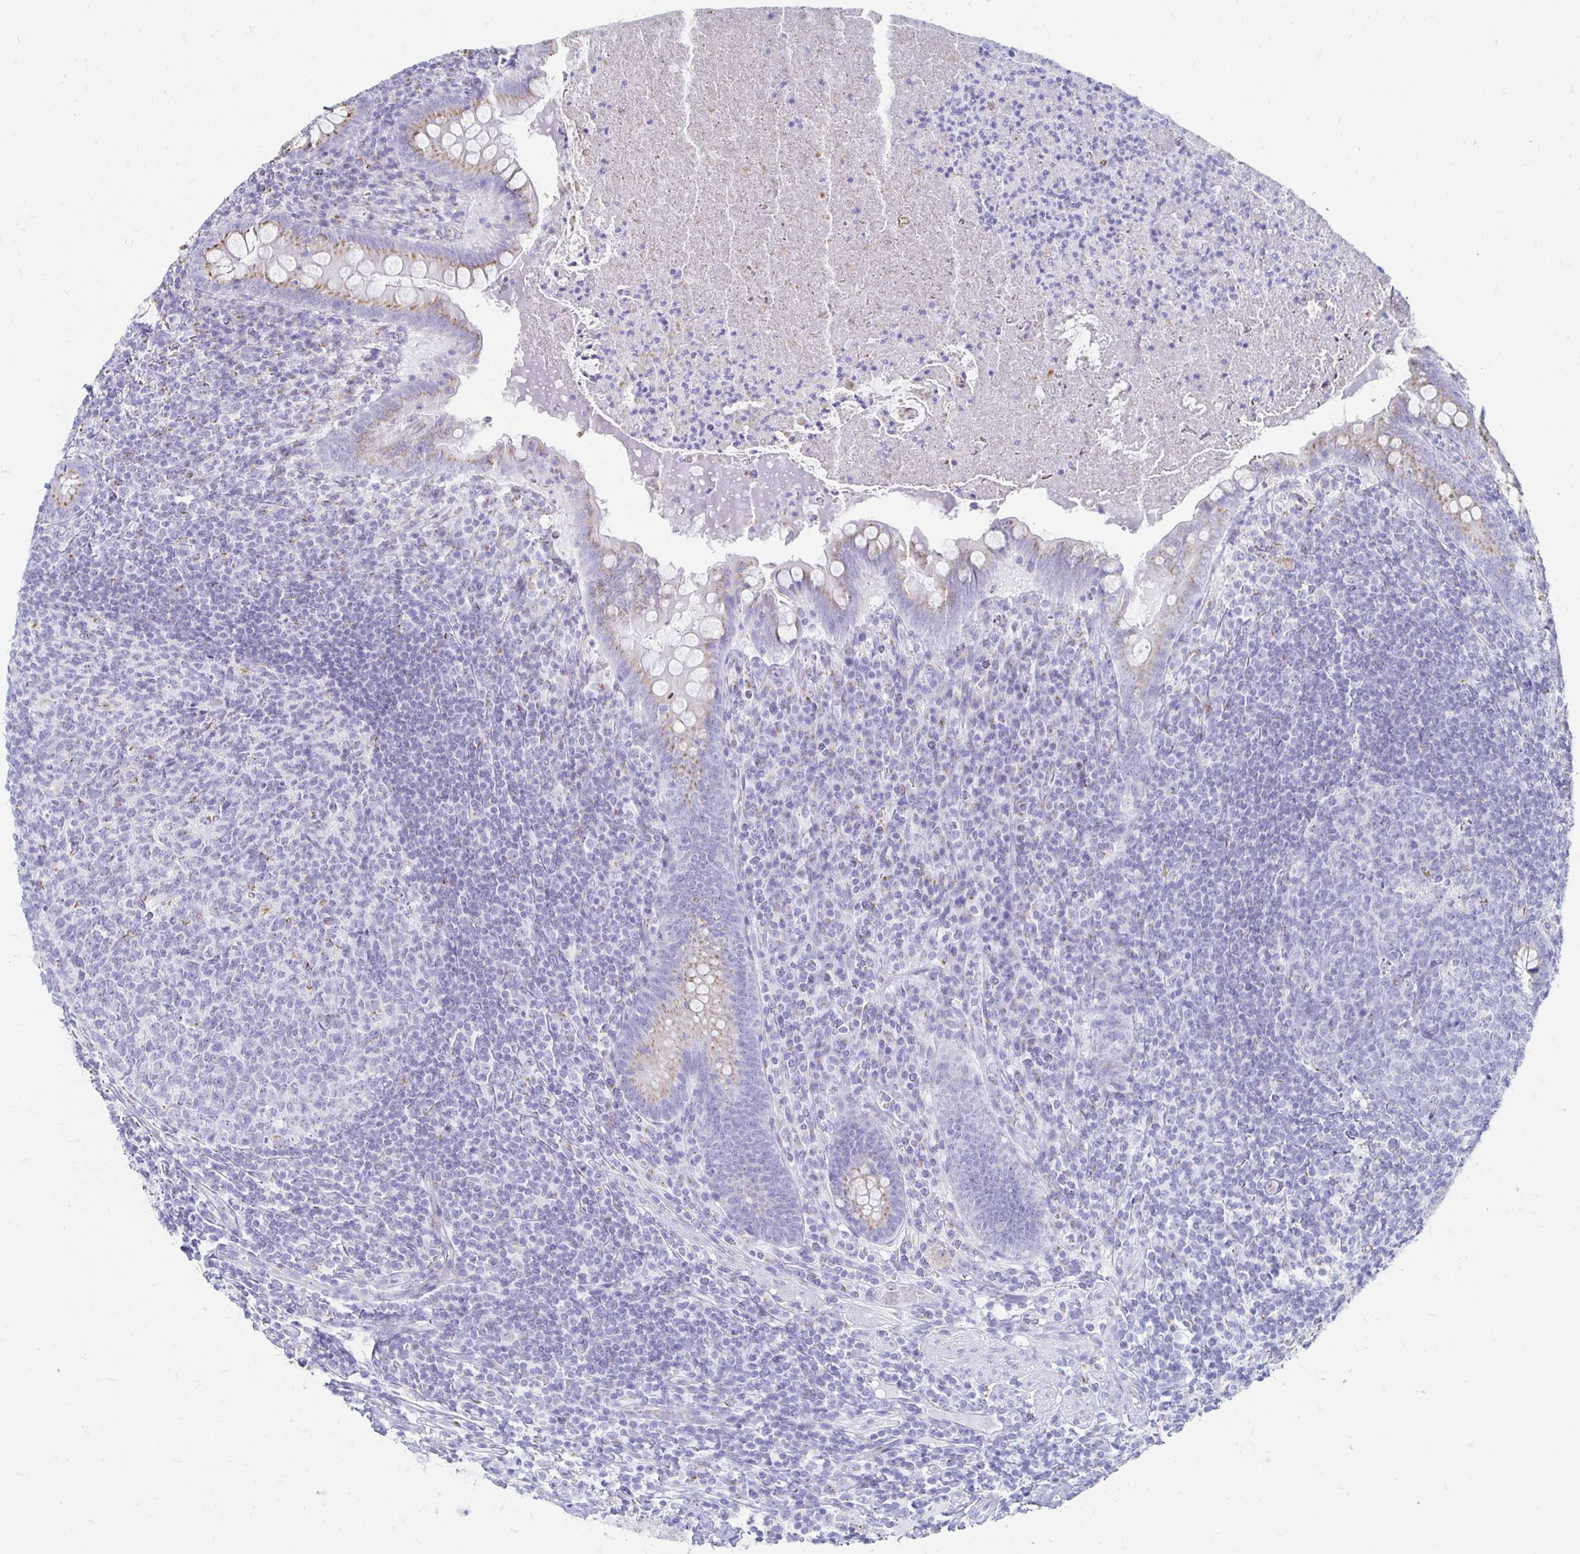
{"staining": {"intensity": "moderate", "quantity": "25%-75%", "location": "cytoplasmic/membranous"}, "tissue": "appendix", "cell_type": "Glandular cells", "image_type": "normal", "snomed": [{"axis": "morphology", "description": "Normal tissue, NOS"}, {"axis": "topography", "description": "Appendix"}], "caption": "Protein positivity by immunohistochemistry demonstrates moderate cytoplasmic/membranous positivity in approximately 25%-75% of glandular cells in unremarkable appendix.", "gene": "PAGE4", "patient": {"sex": "male", "age": 47}}